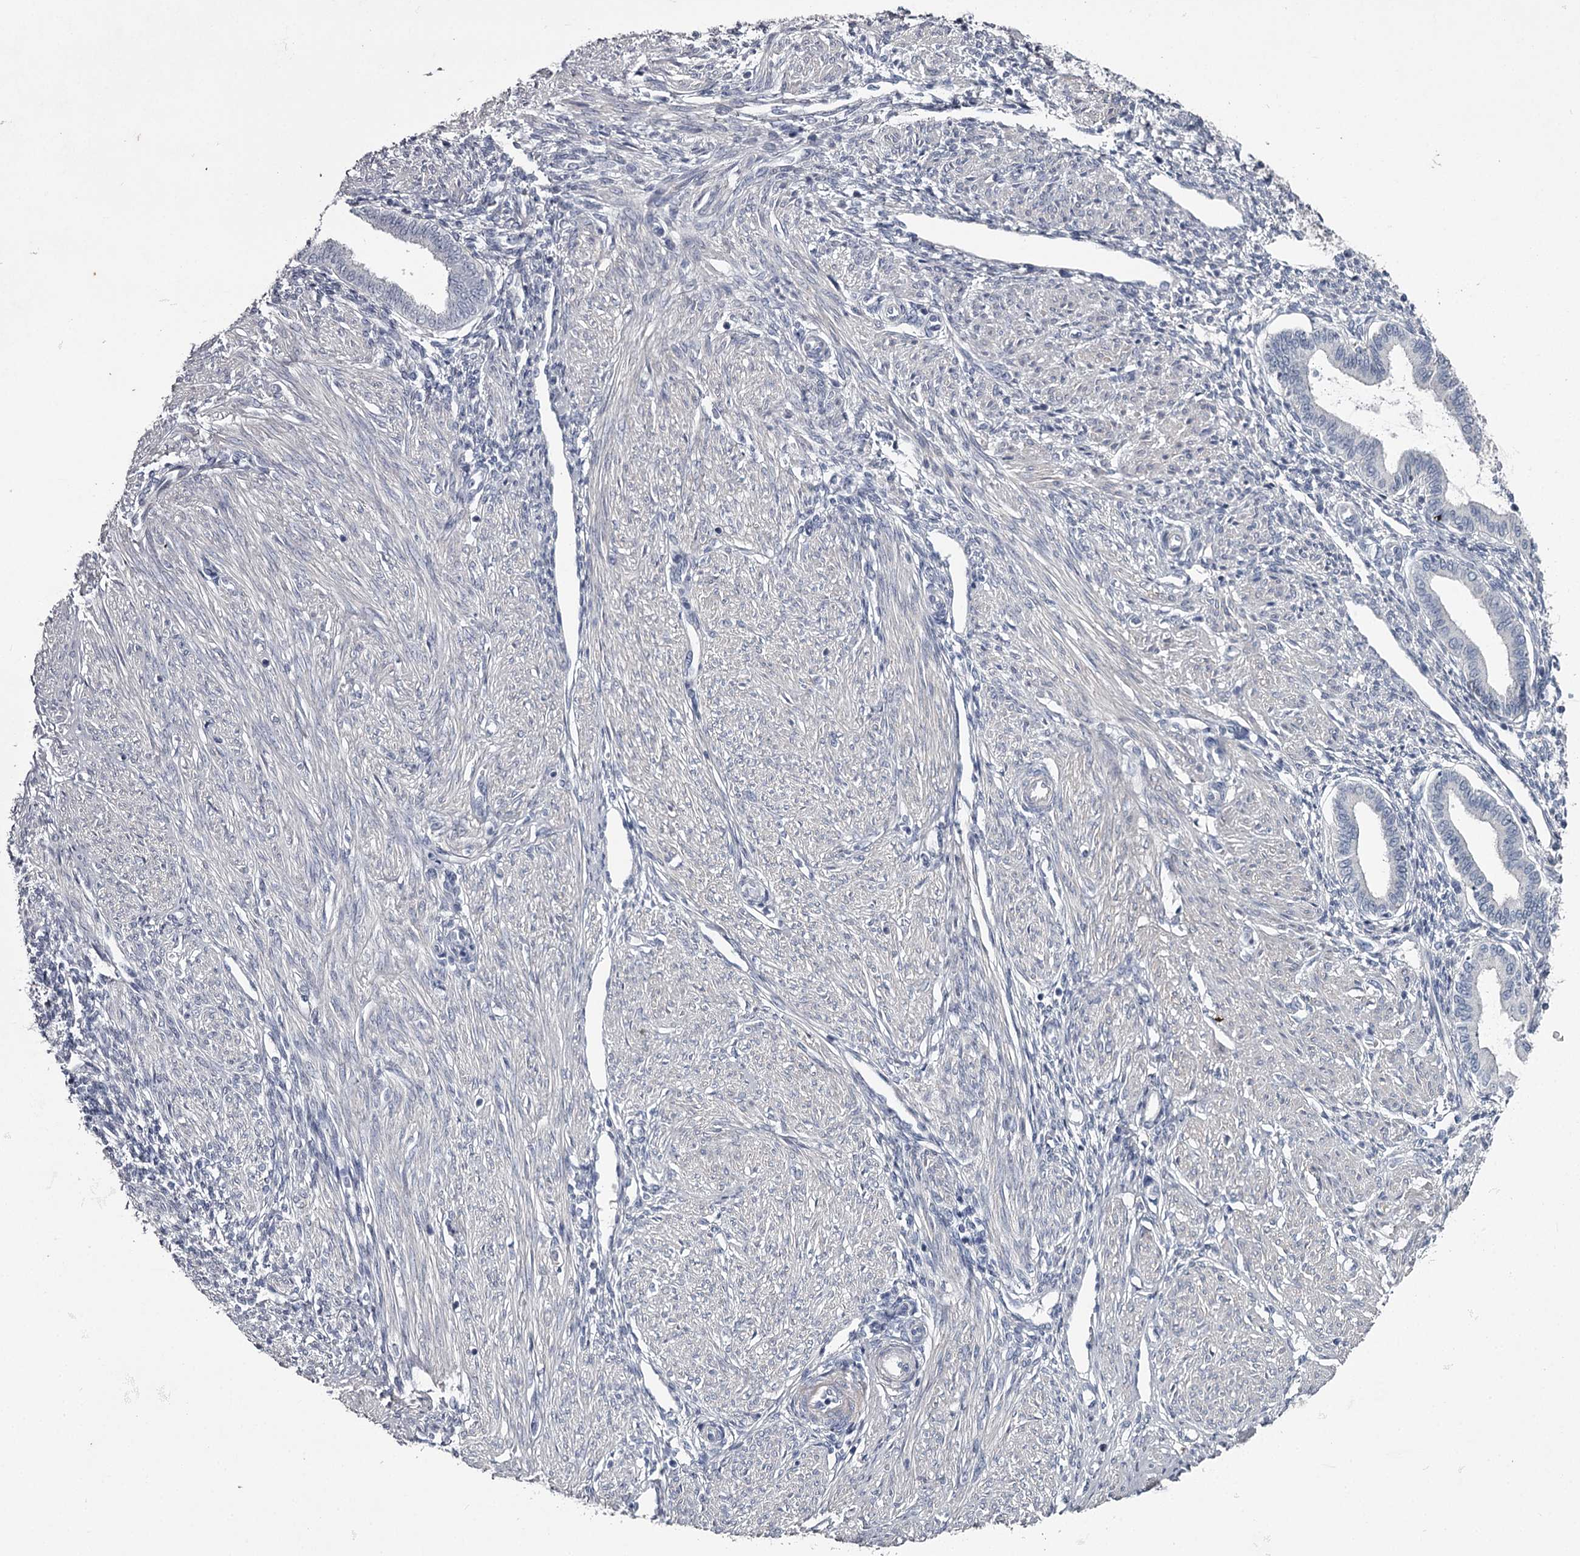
{"staining": {"intensity": "negative", "quantity": "none", "location": "none"}, "tissue": "endometrium", "cell_type": "Cells in endometrial stroma", "image_type": "normal", "snomed": [{"axis": "morphology", "description": "Normal tissue, NOS"}, {"axis": "topography", "description": "Endometrium"}], "caption": "IHC histopathology image of benign endometrium: endometrium stained with DAB (3,3'-diaminobenzidine) shows no significant protein staining in cells in endometrial stroma. The staining is performed using DAB brown chromogen with nuclei counter-stained in using hematoxylin.", "gene": "FDXACB1", "patient": {"sex": "female", "age": 53}}